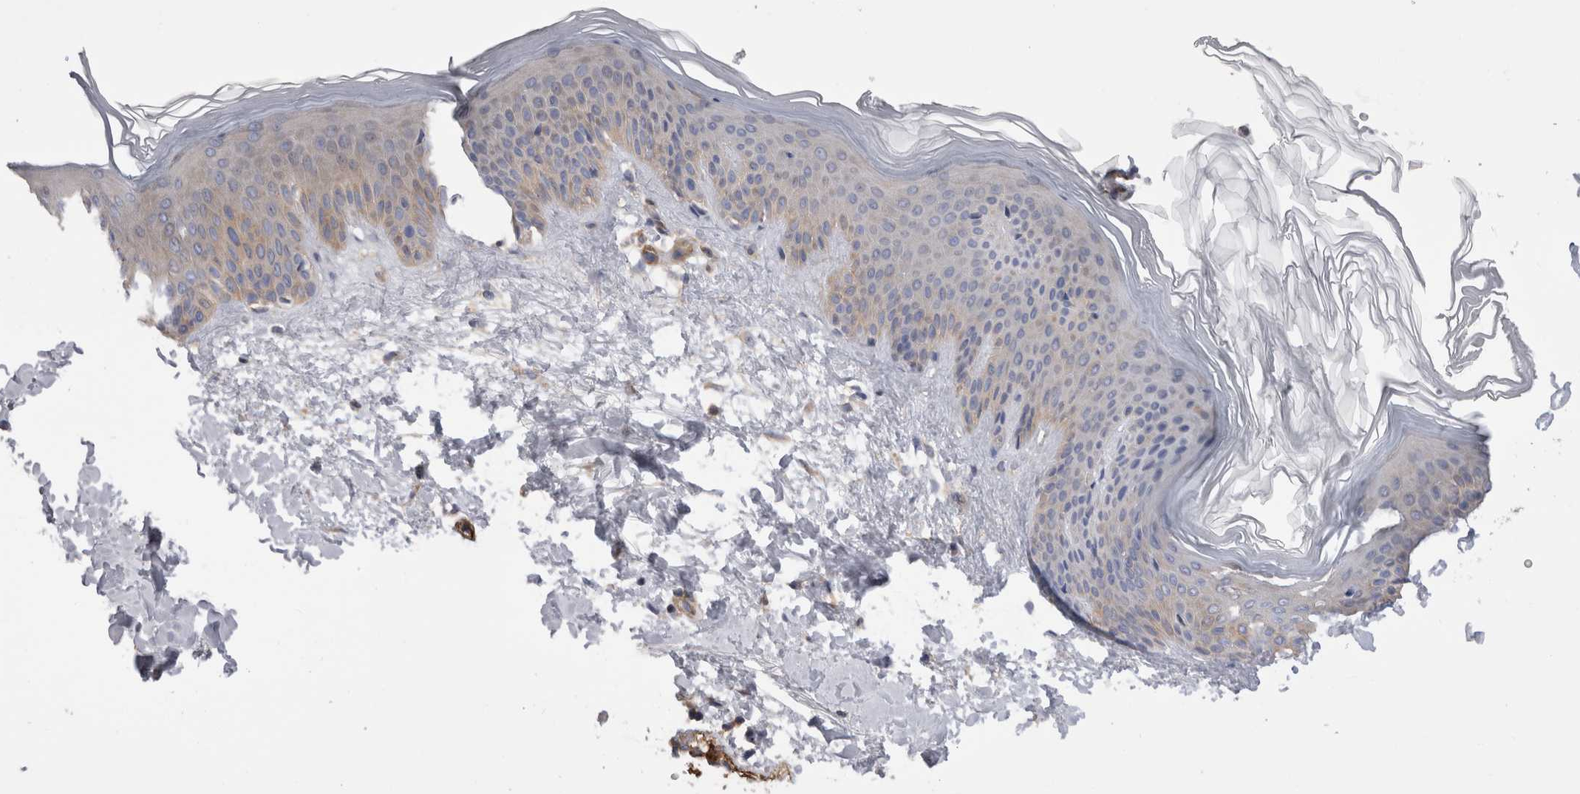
{"staining": {"intensity": "negative", "quantity": "none", "location": "none"}, "tissue": "skin", "cell_type": "Fibroblasts", "image_type": "normal", "snomed": [{"axis": "morphology", "description": "Normal tissue, NOS"}, {"axis": "morphology", "description": "Malignant melanoma, Metastatic site"}, {"axis": "topography", "description": "Skin"}], "caption": "Immunohistochemistry (IHC) photomicrograph of benign skin stained for a protein (brown), which reveals no expression in fibroblasts. (DAB immunohistochemistry with hematoxylin counter stain).", "gene": "EPRS1", "patient": {"sex": "male", "age": 41}}